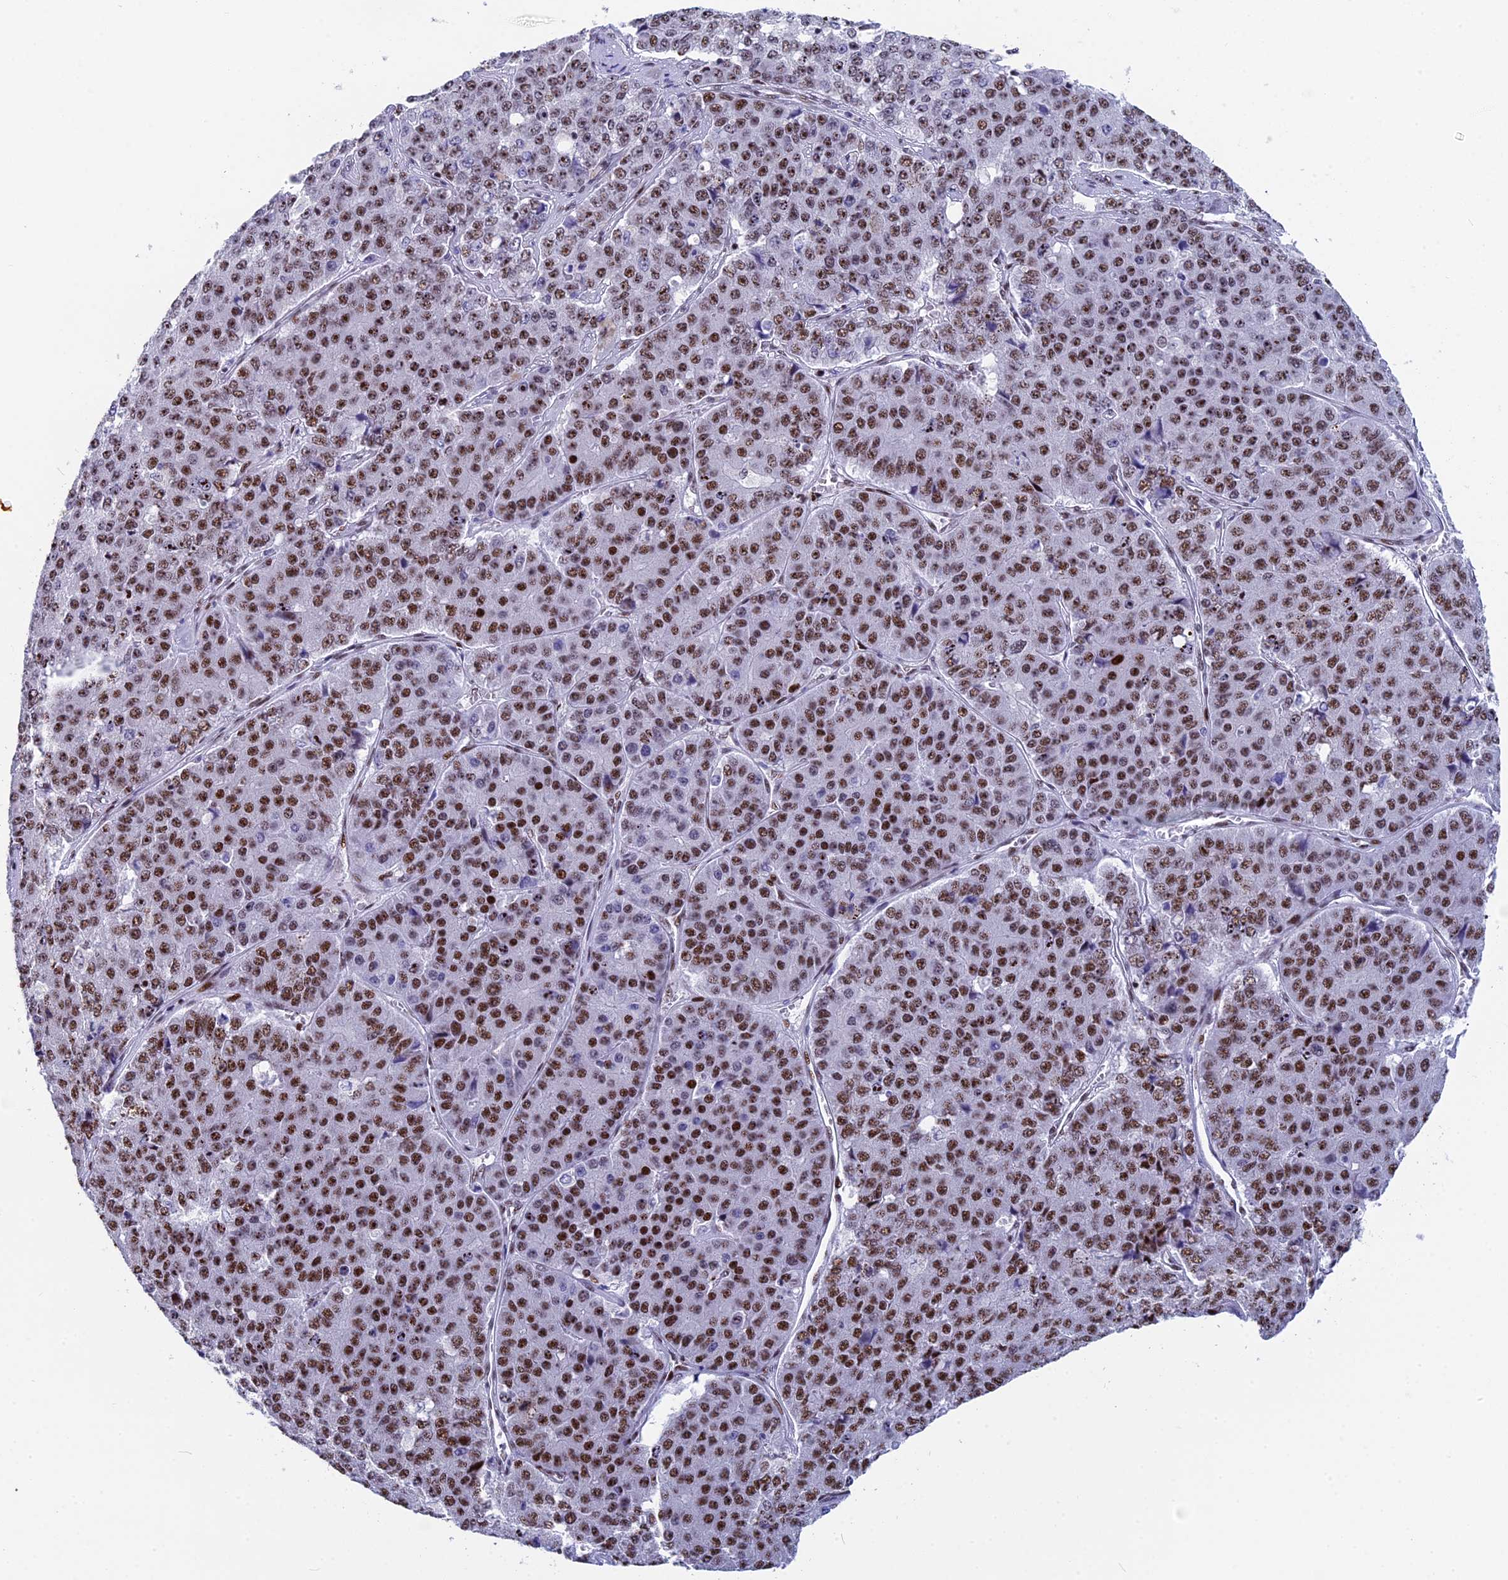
{"staining": {"intensity": "moderate", "quantity": ">75%", "location": "nuclear"}, "tissue": "pancreatic cancer", "cell_type": "Tumor cells", "image_type": "cancer", "snomed": [{"axis": "morphology", "description": "Adenocarcinoma, NOS"}, {"axis": "topography", "description": "Pancreas"}], "caption": "Pancreatic adenocarcinoma stained for a protein exhibits moderate nuclear positivity in tumor cells.", "gene": "NSA2", "patient": {"sex": "male", "age": 50}}